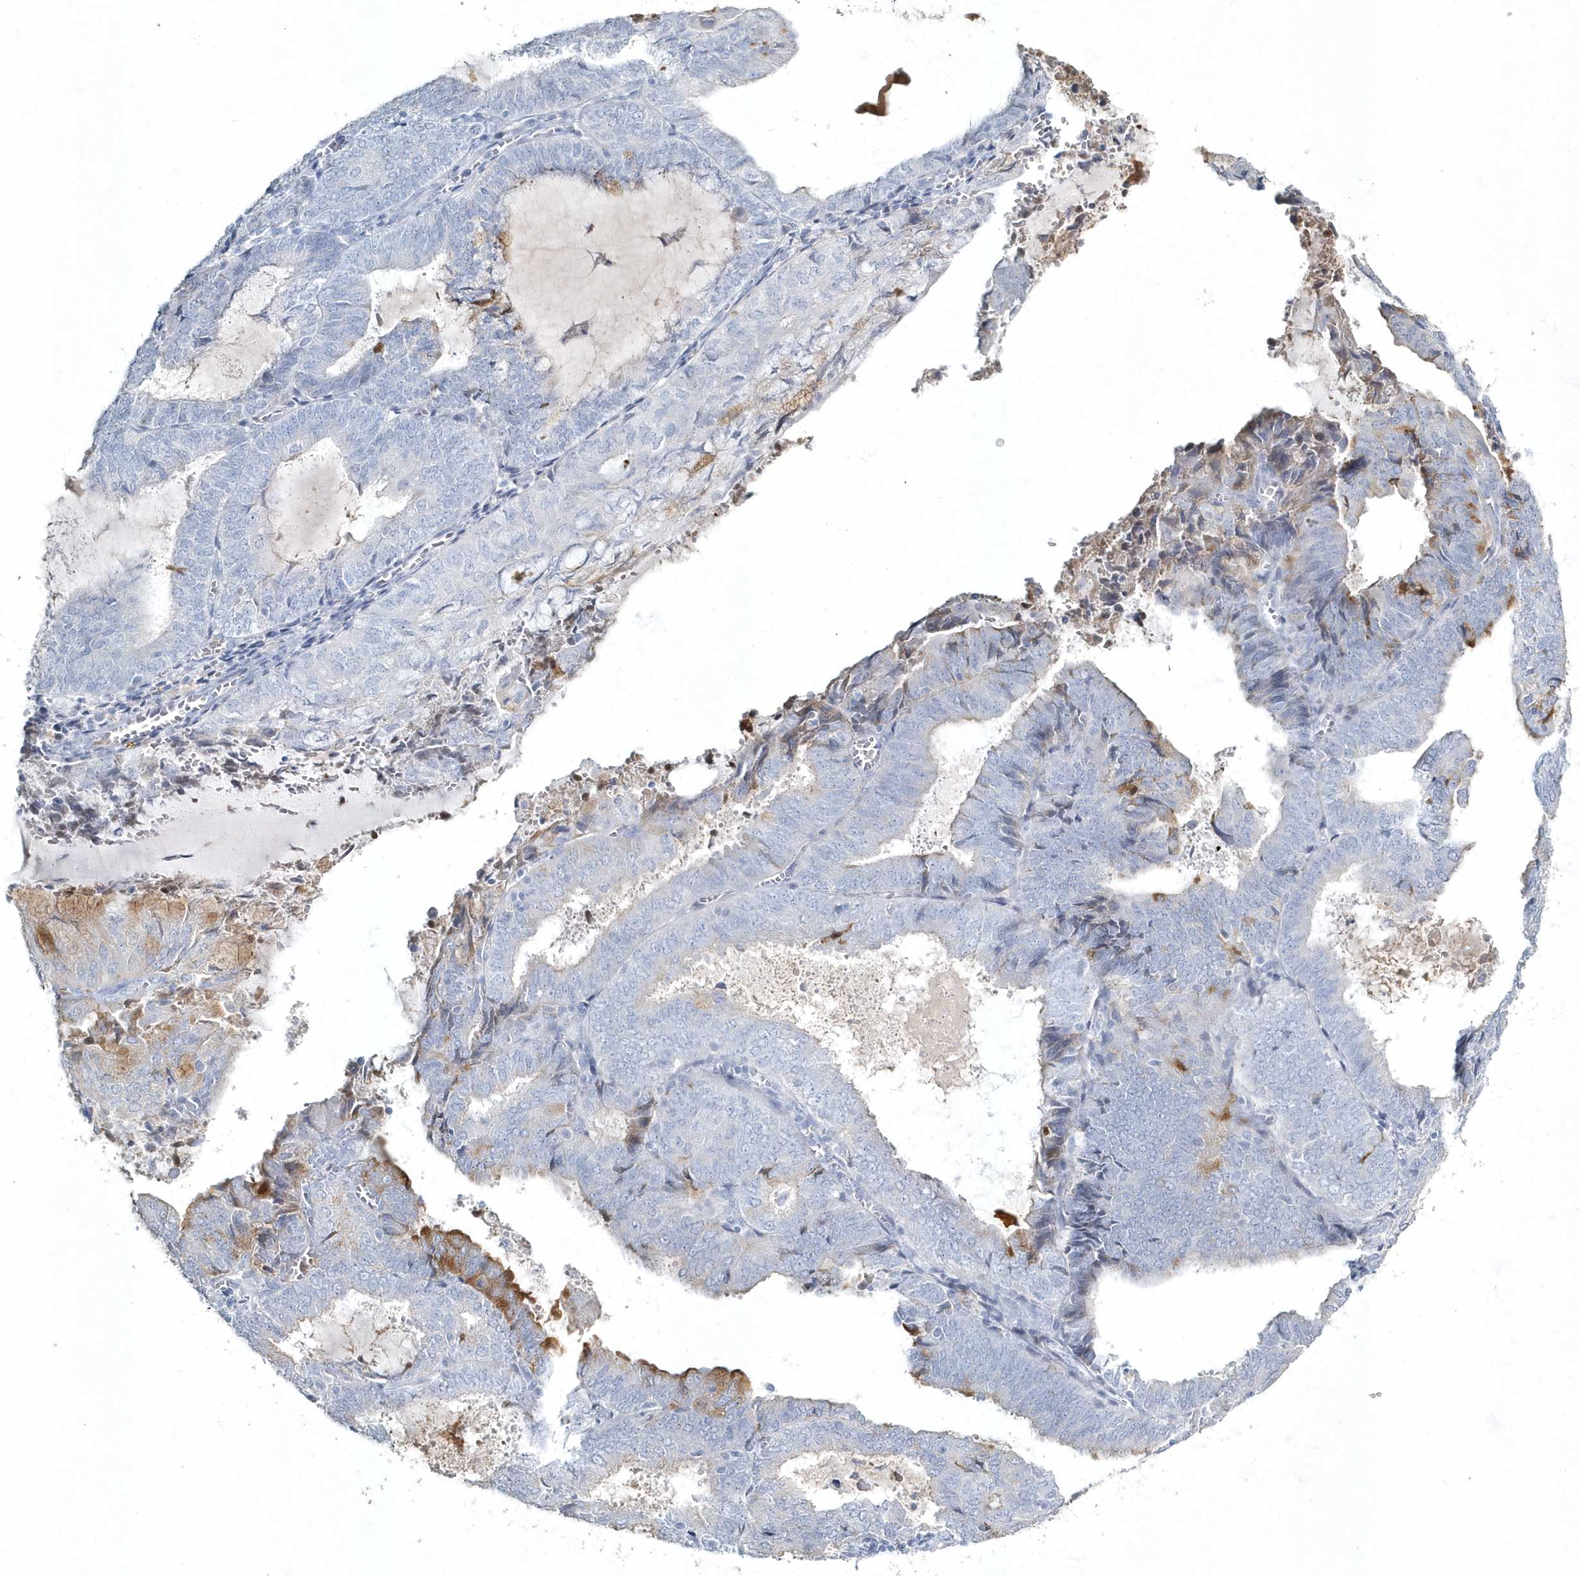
{"staining": {"intensity": "moderate", "quantity": "<25%", "location": "cytoplasmic/membranous"}, "tissue": "endometrial cancer", "cell_type": "Tumor cells", "image_type": "cancer", "snomed": [{"axis": "morphology", "description": "Adenocarcinoma, NOS"}, {"axis": "topography", "description": "Endometrium"}], "caption": "Endometrial adenocarcinoma stained with IHC exhibits moderate cytoplasmic/membranous staining in about <25% of tumor cells.", "gene": "MYOT", "patient": {"sex": "female", "age": 81}}